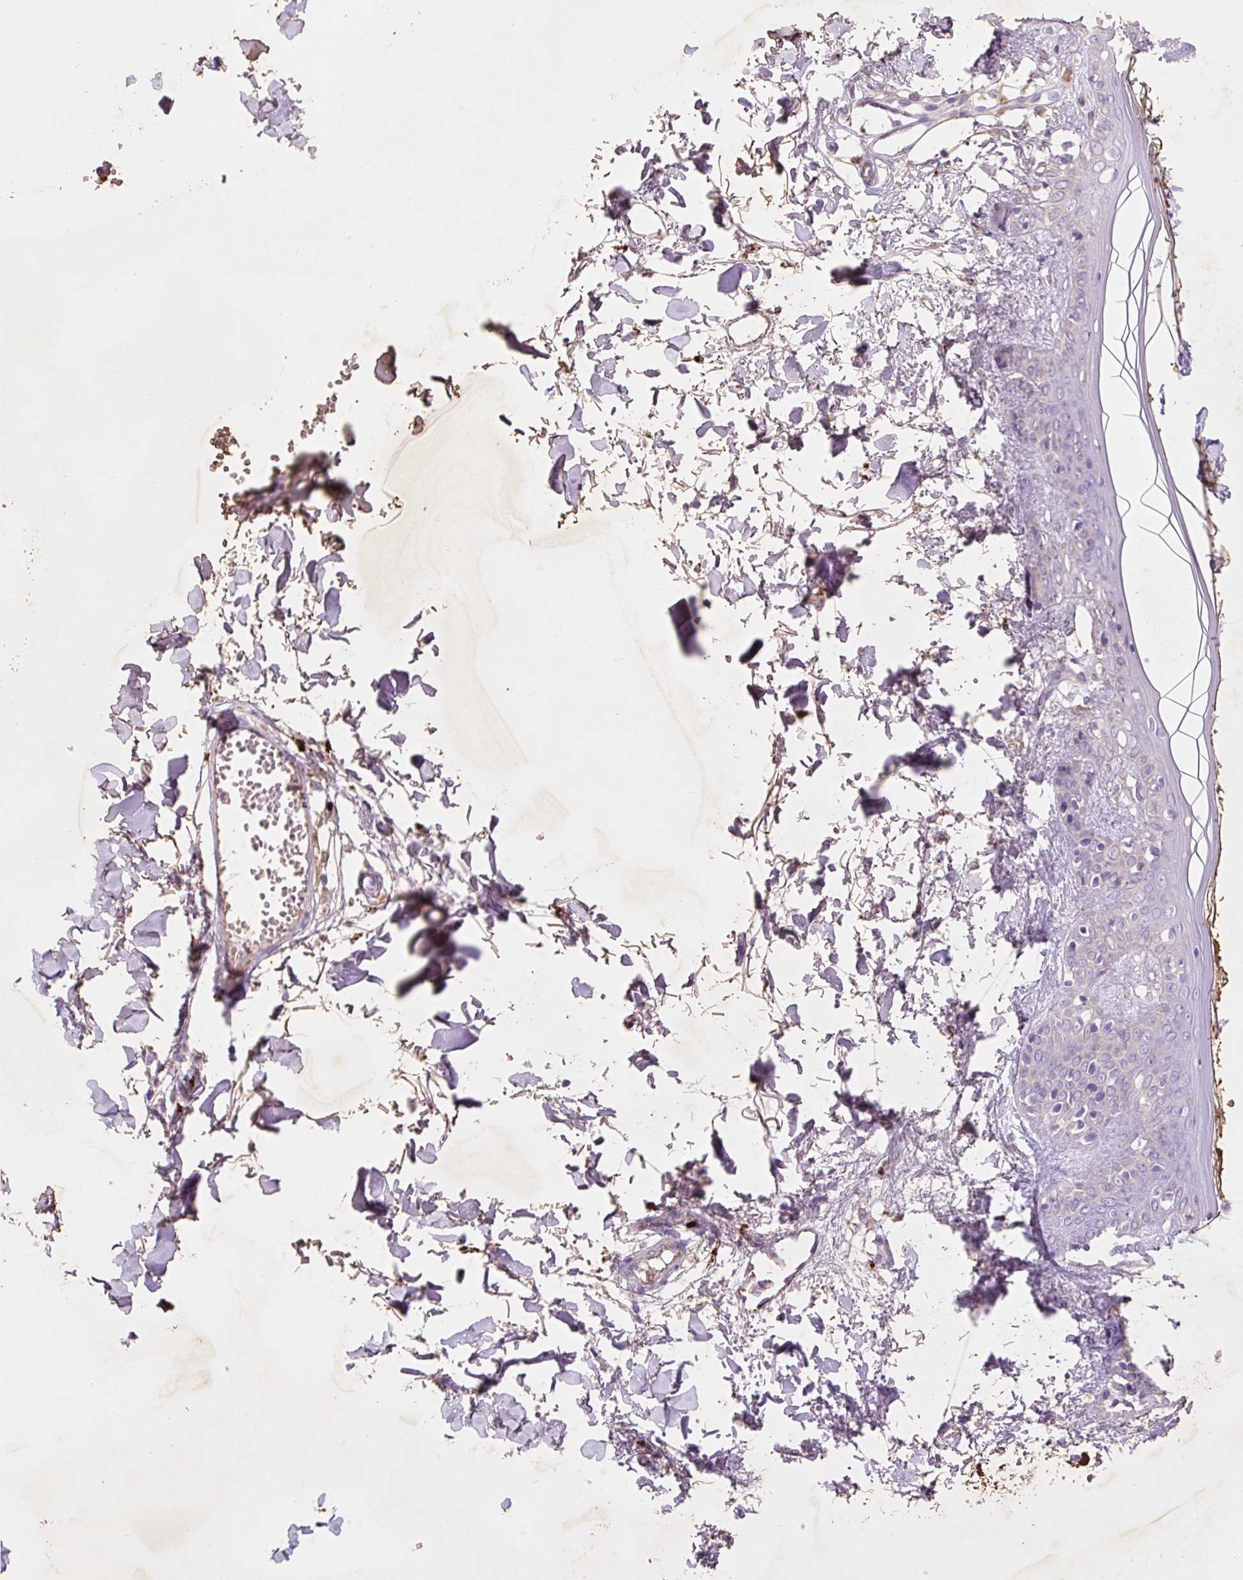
{"staining": {"intensity": "negative", "quantity": "none", "location": "none"}, "tissue": "skin", "cell_type": "Fibroblasts", "image_type": "normal", "snomed": [{"axis": "morphology", "description": "Normal tissue, NOS"}, {"axis": "topography", "description": "Skin"}], "caption": "Immunohistochemical staining of normal skin displays no significant positivity in fibroblasts. (DAB (3,3'-diaminobenzidine) IHC, high magnification).", "gene": "HEXA", "patient": {"sex": "female", "age": 34}}